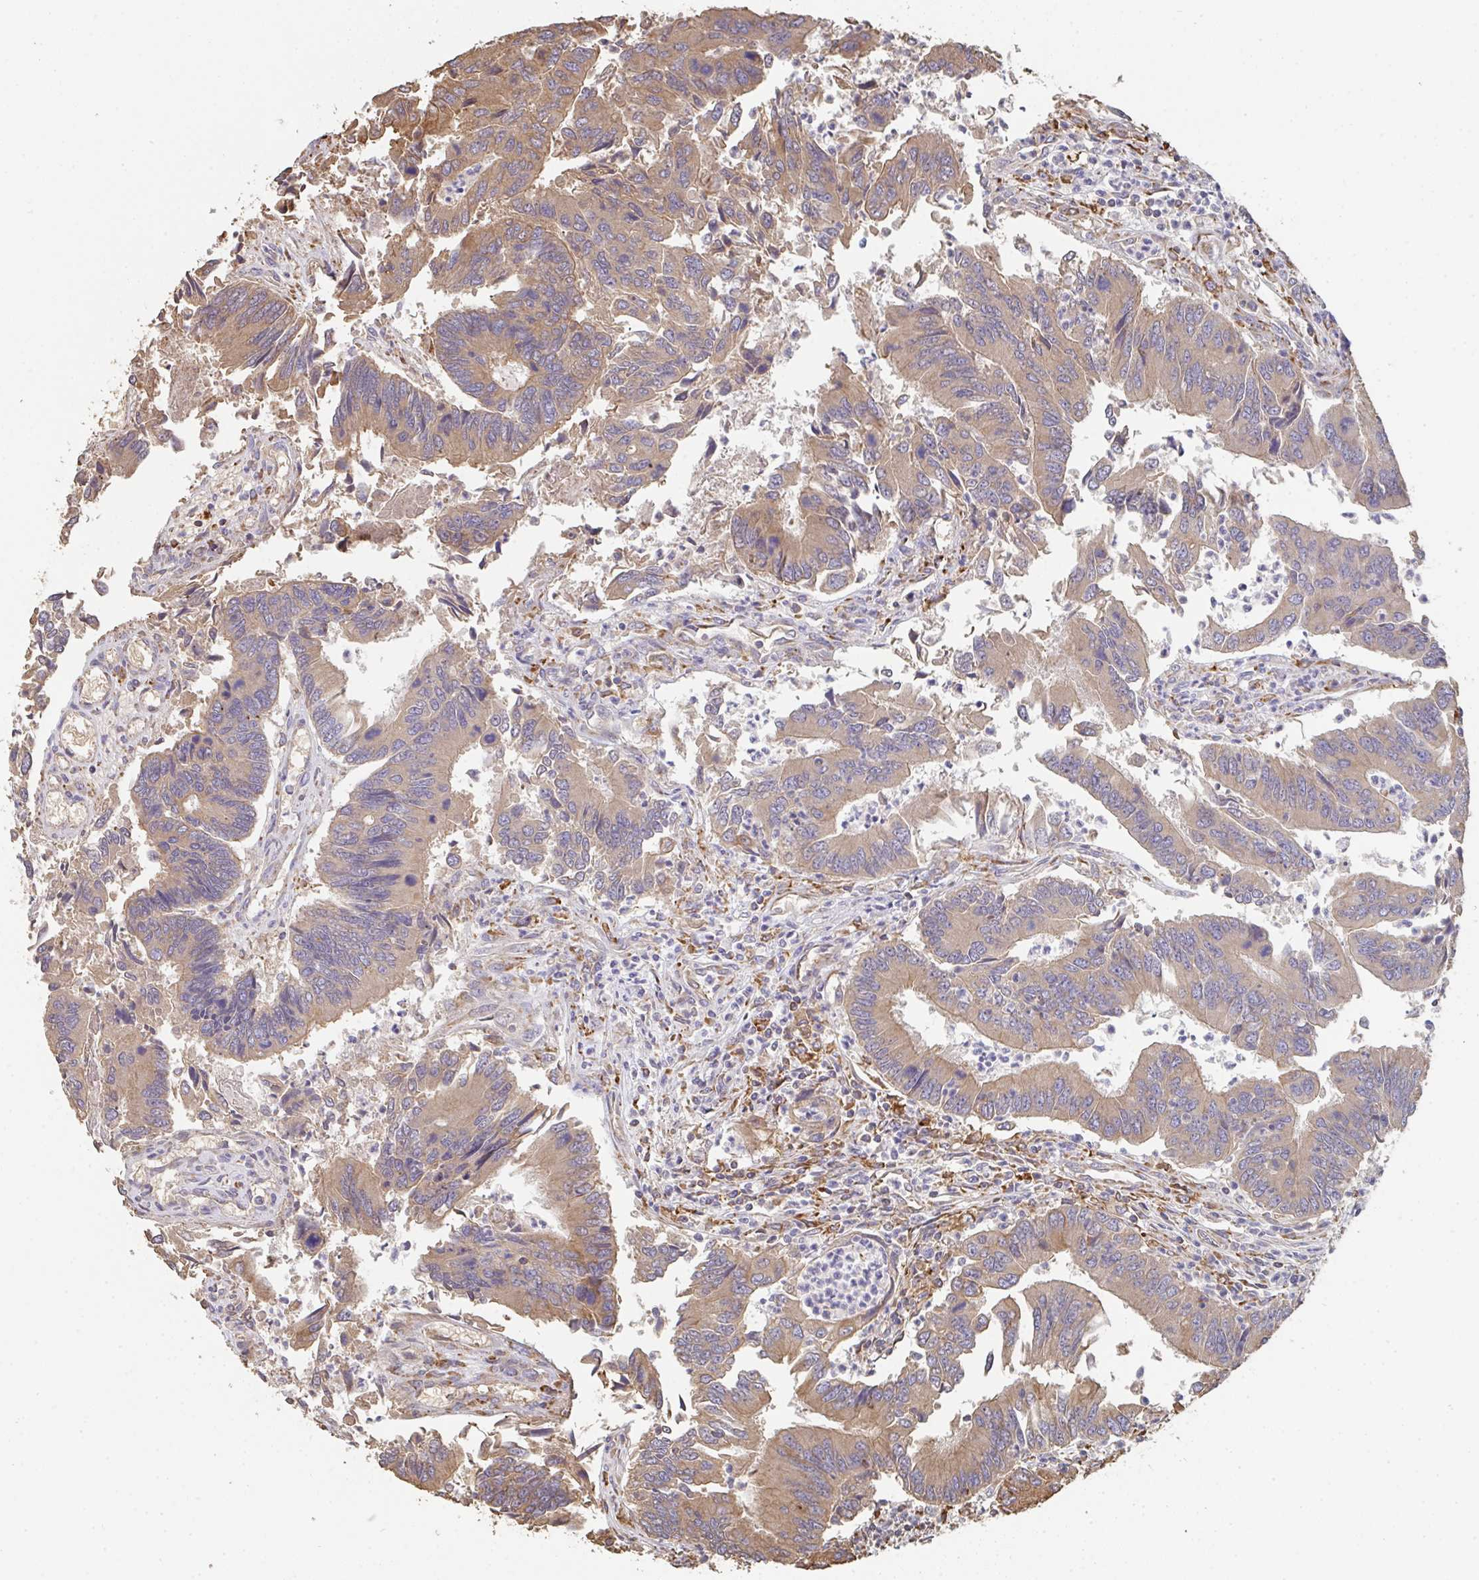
{"staining": {"intensity": "moderate", "quantity": "25%-75%", "location": "cytoplasmic/membranous"}, "tissue": "colorectal cancer", "cell_type": "Tumor cells", "image_type": "cancer", "snomed": [{"axis": "morphology", "description": "Adenocarcinoma, NOS"}, {"axis": "topography", "description": "Colon"}], "caption": "Colorectal cancer (adenocarcinoma) tissue demonstrates moderate cytoplasmic/membranous expression in about 25%-75% of tumor cells, visualized by immunohistochemistry.", "gene": "POLG", "patient": {"sex": "female", "age": 67}}